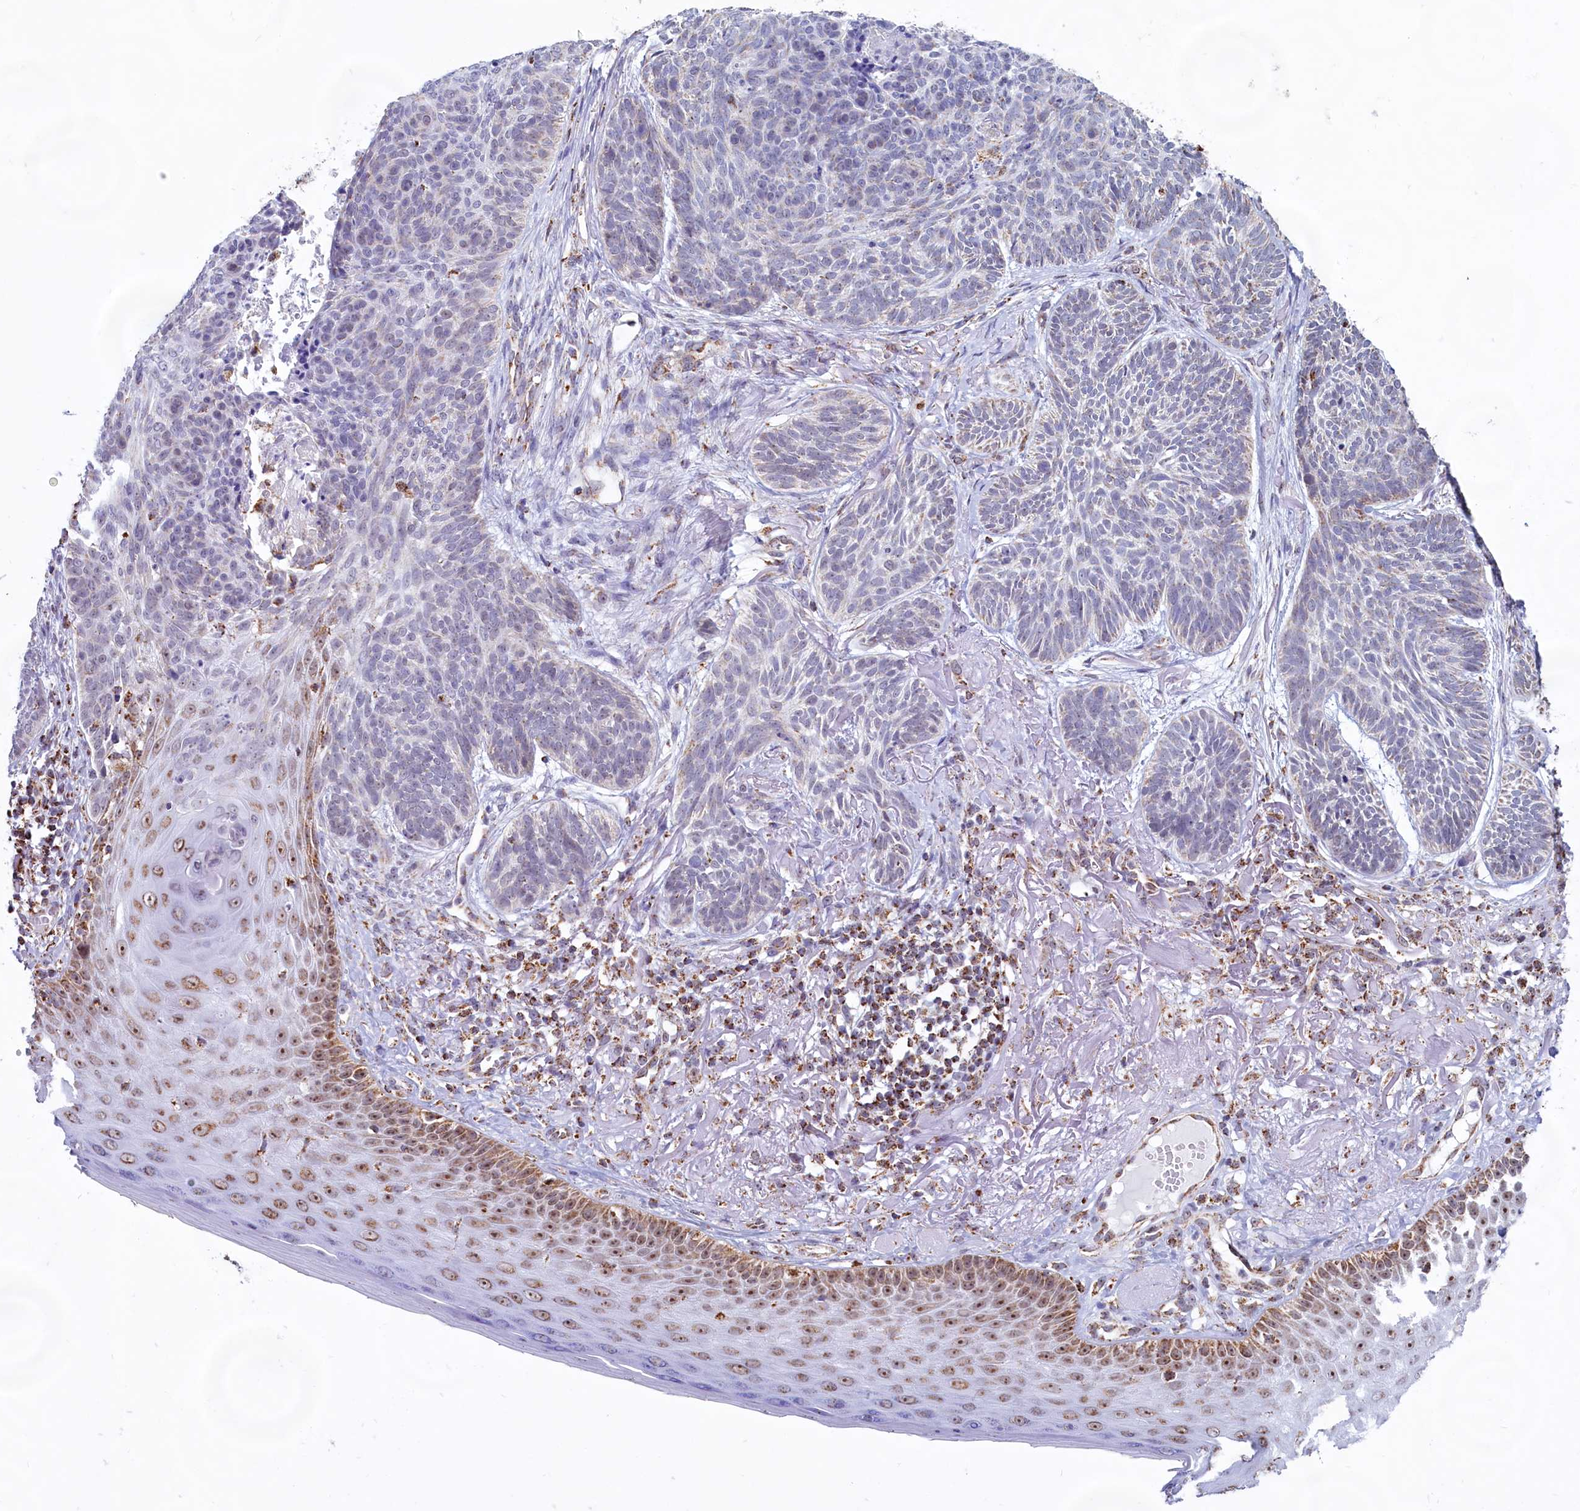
{"staining": {"intensity": "negative", "quantity": "none", "location": "none"}, "tissue": "skin cancer", "cell_type": "Tumor cells", "image_type": "cancer", "snomed": [{"axis": "morphology", "description": "Normal tissue, NOS"}, {"axis": "morphology", "description": "Basal cell carcinoma"}, {"axis": "topography", "description": "Skin"}], "caption": "There is no significant staining in tumor cells of skin basal cell carcinoma.", "gene": "C1D", "patient": {"sex": "male", "age": 66}}